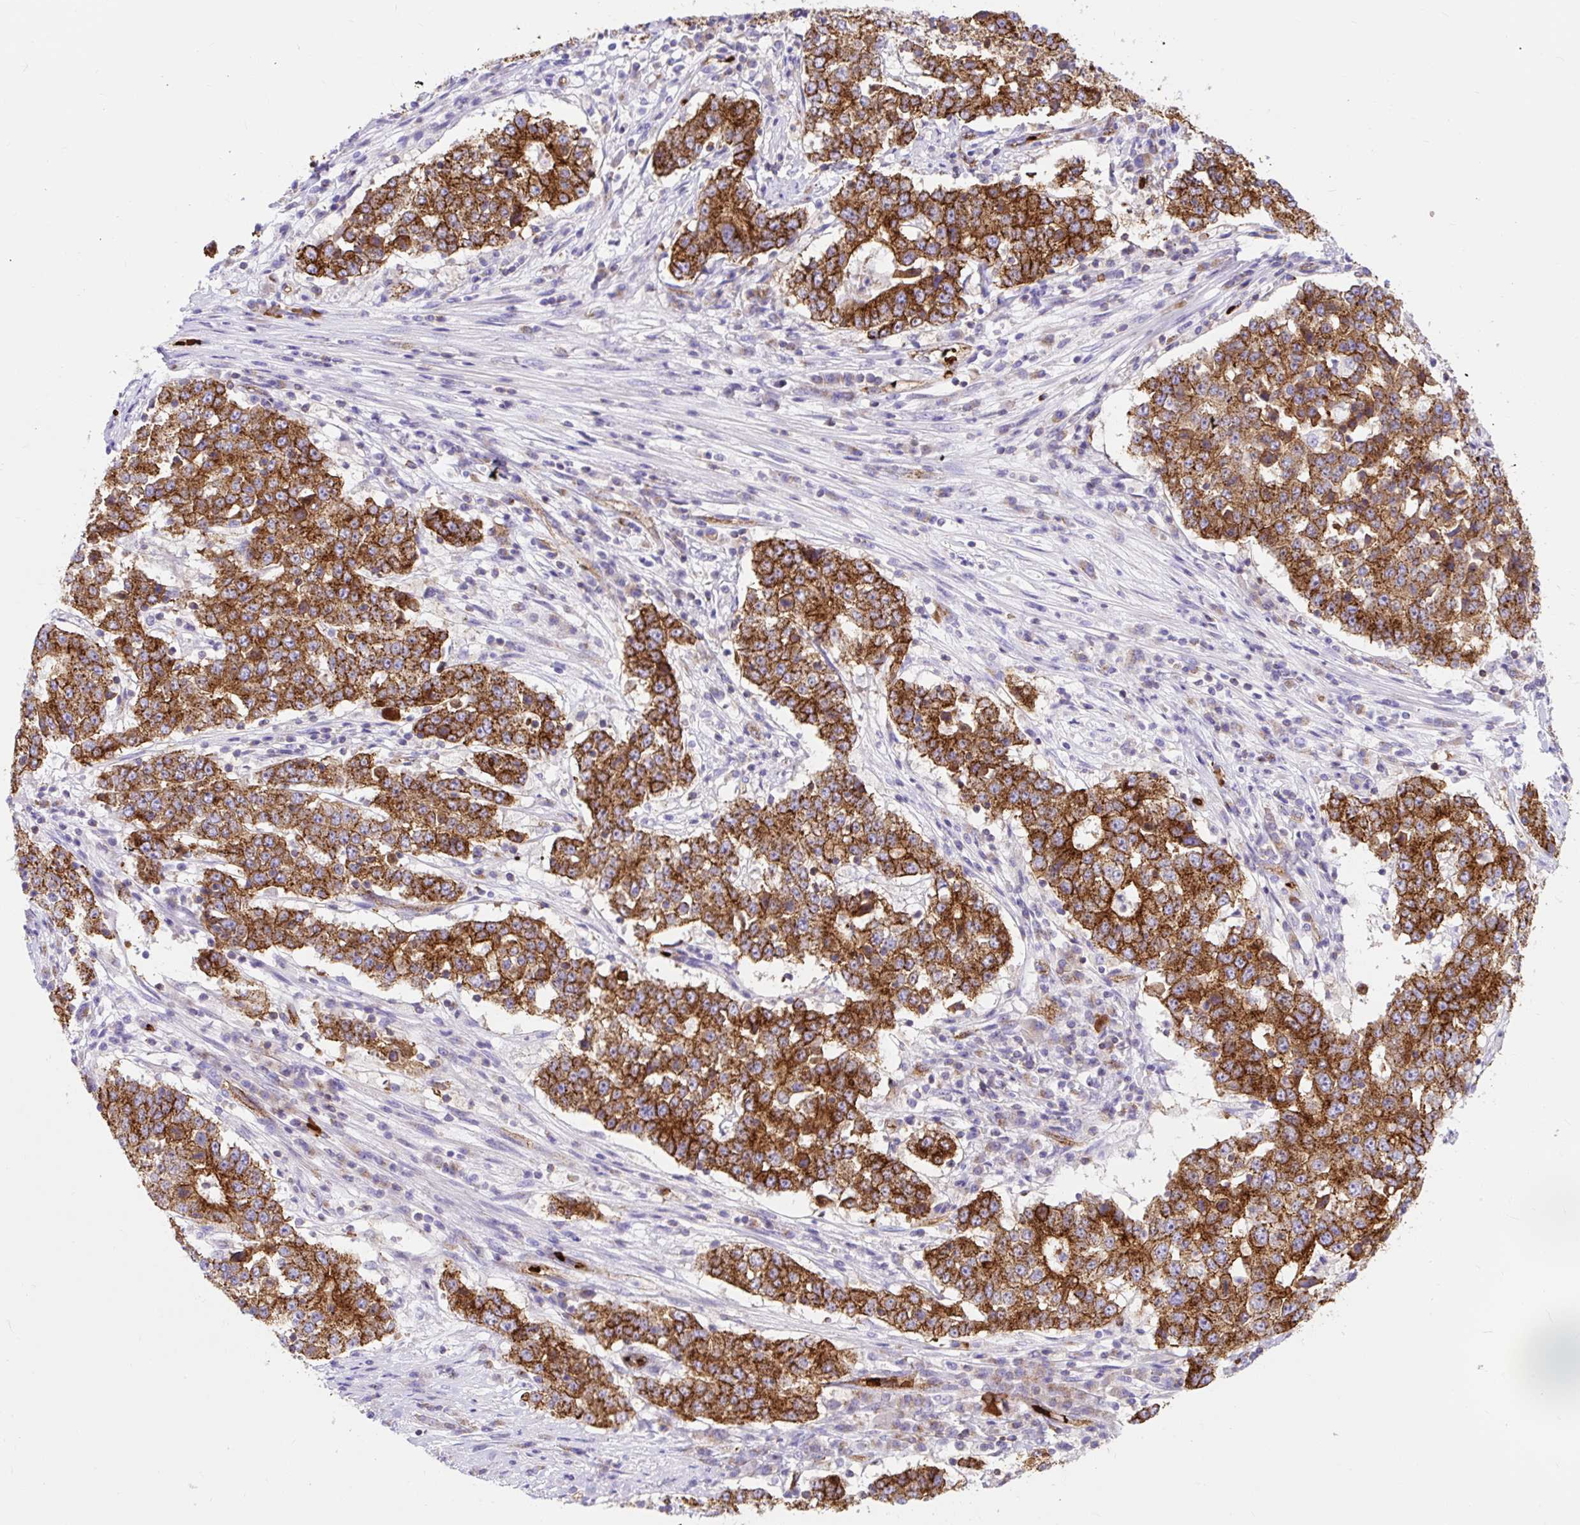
{"staining": {"intensity": "strong", "quantity": ">75%", "location": "cytoplasmic/membranous"}, "tissue": "stomach cancer", "cell_type": "Tumor cells", "image_type": "cancer", "snomed": [{"axis": "morphology", "description": "Adenocarcinoma, NOS"}, {"axis": "topography", "description": "Stomach"}], "caption": "This histopathology image demonstrates IHC staining of stomach cancer (adenocarcinoma), with high strong cytoplasmic/membranous expression in about >75% of tumor cells.", "gene": "HIP1R", "patient": {"sex": "male", "age": 59}}